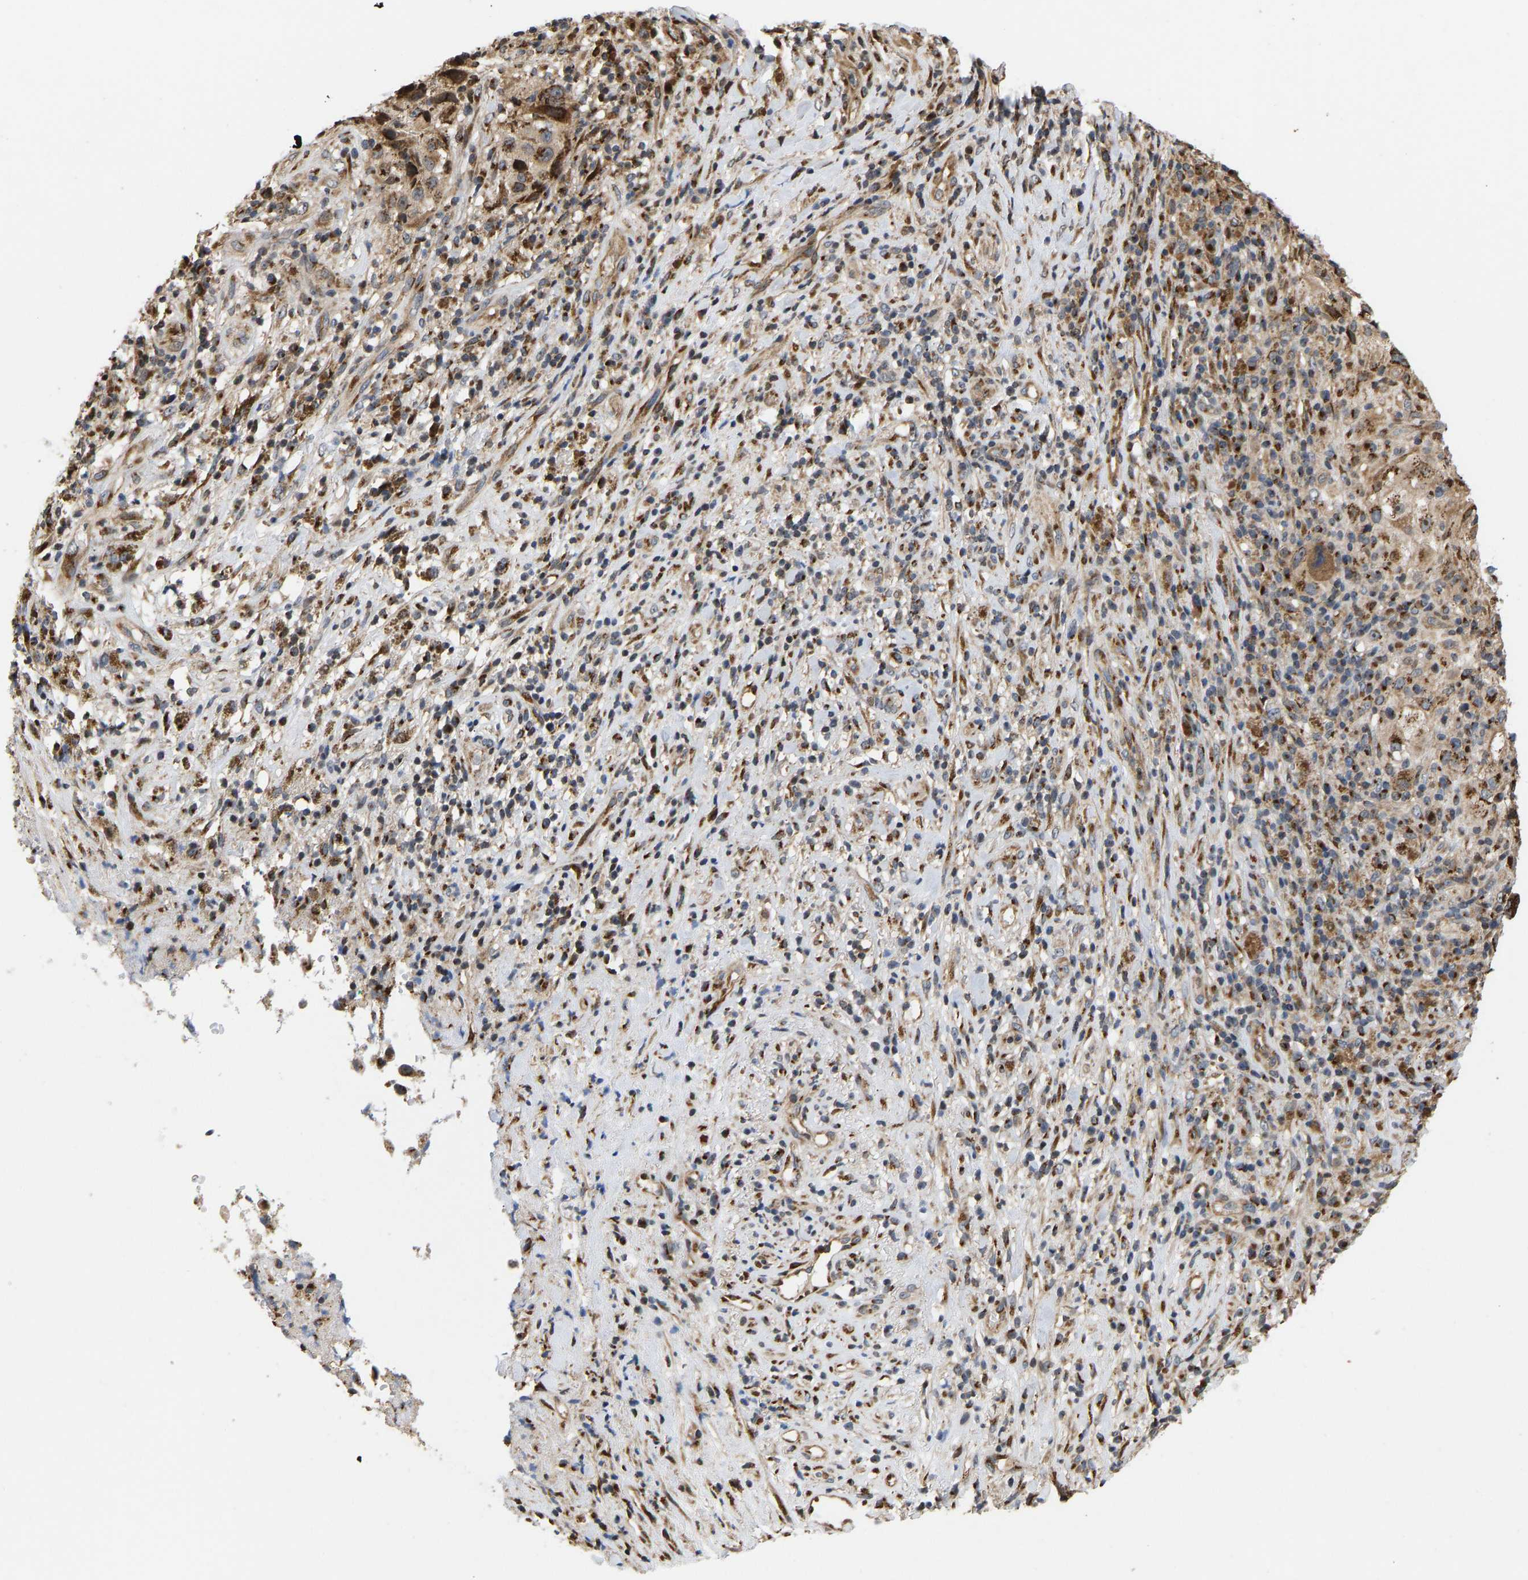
{"staining": {"intensity": "moderate", "quantity": ">75%", "location": "cytoplasmic/membranous"}, "tissue": "melanoma", "cell_type": "Tumor cells", "image_type": "cancer", "snomed": [{"axis": "morphology", "description": "Necrosis, NOS"}, {"axis": "morphology", "description": "Malignant melanoma, NOS"}, {"axis": "topography", "description": "Skin"}], "caption": "Tumor cells show moderate cytoplasmic/membranous positivity in approximately >75% of cells in malignant melanoma.", "gene": "YIPF4", "patient": {"sex": "female", "age": 87}}